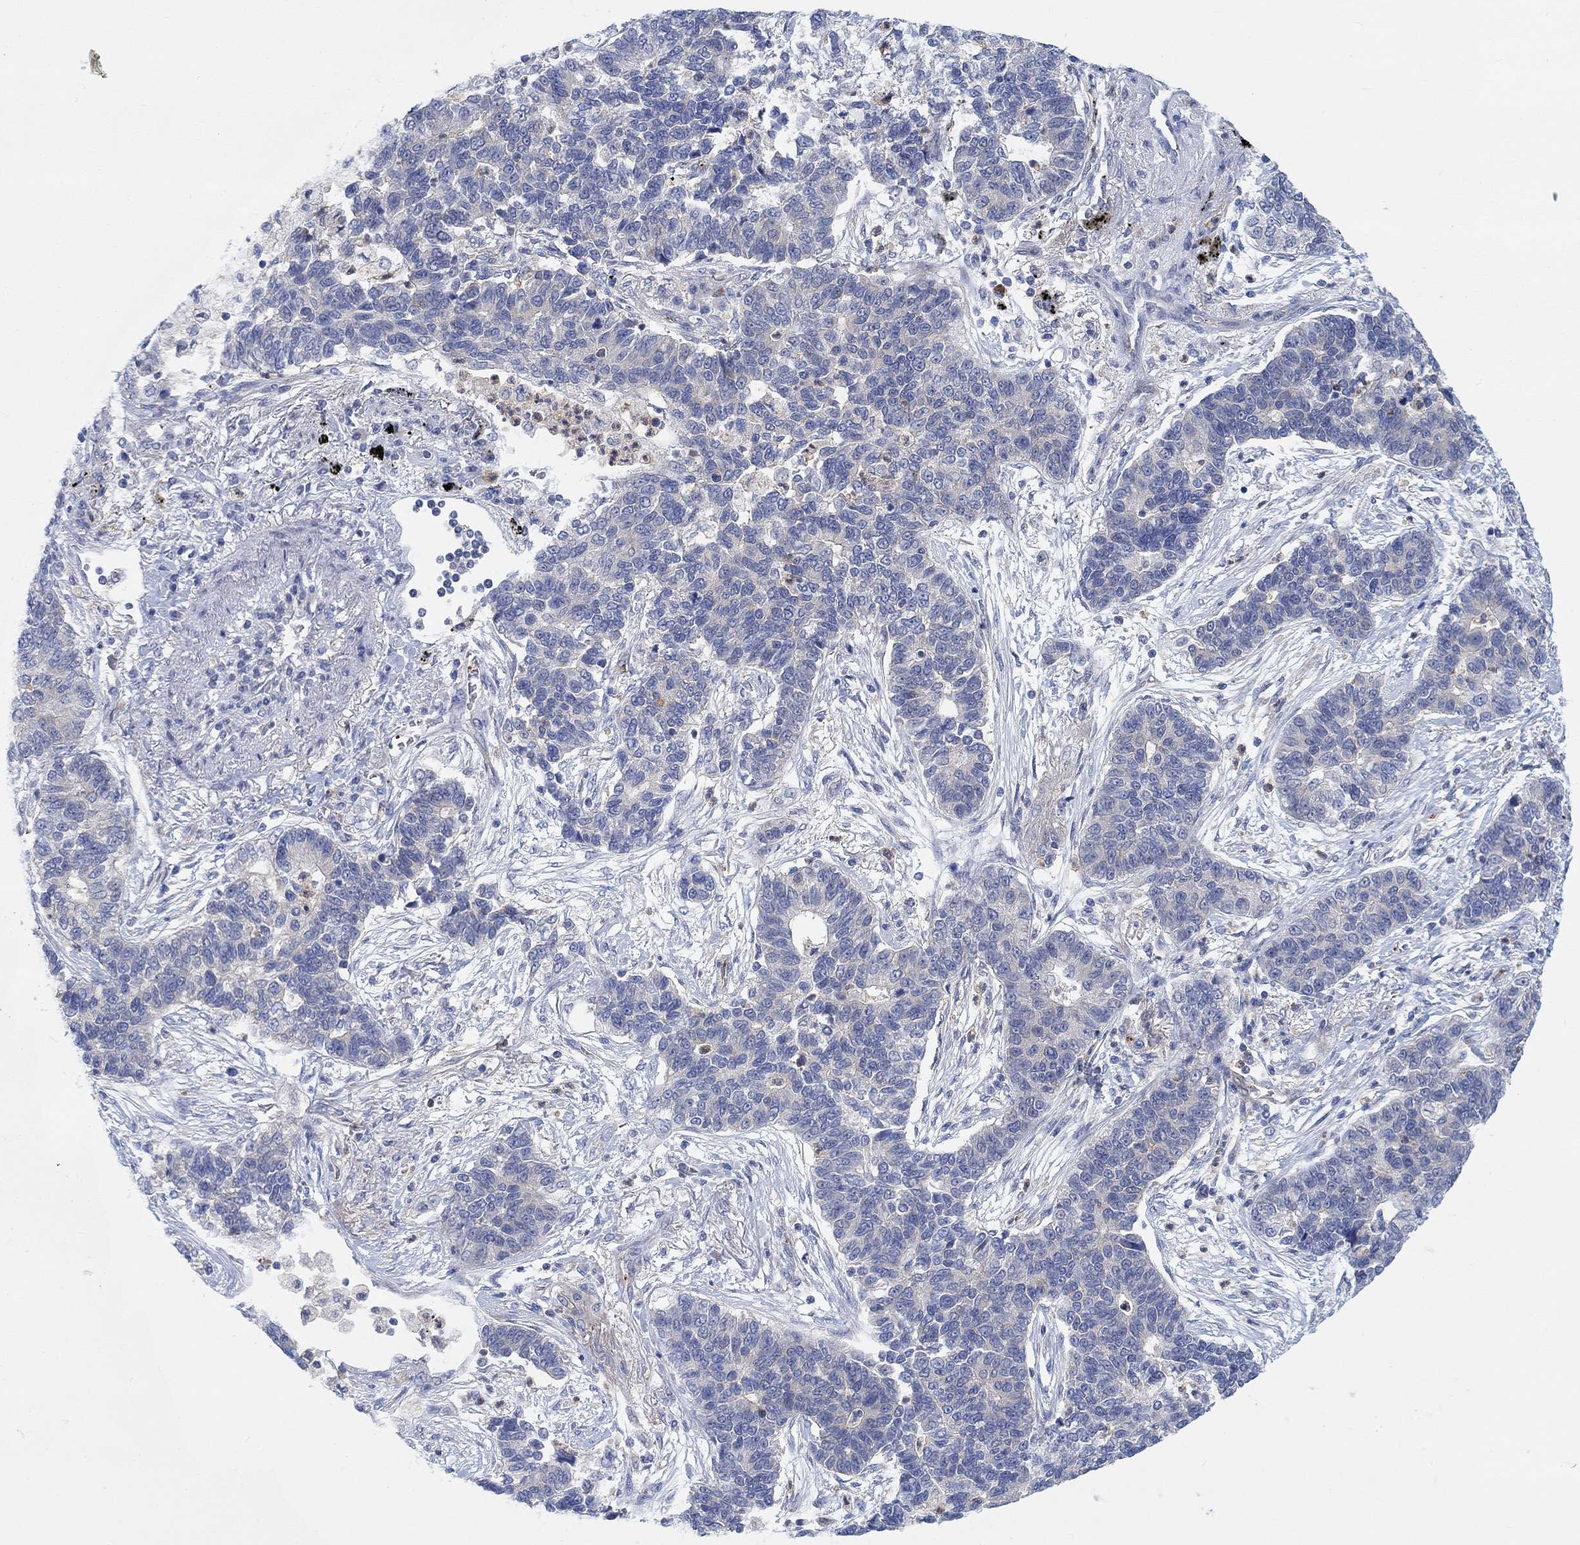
{"staining": {"intensity": "negative", "quantity": "none", "location": "none"}, "tissue": "lung cancer", "cell_type": "Tumor cells", "image_type": "cancer", "snomed": [{"axis": "morphology", "description": "Adenocarcinoma, NOS"}, {"axis": "topography", "description": "Lung"}], "caption": "This is an immunohistochemistry histopathology image of human lung adenocarcinoma. There is no expression in tumor cells.", "gene": "PMFBP1", "patient": {"sex": "female", "age": 57}}